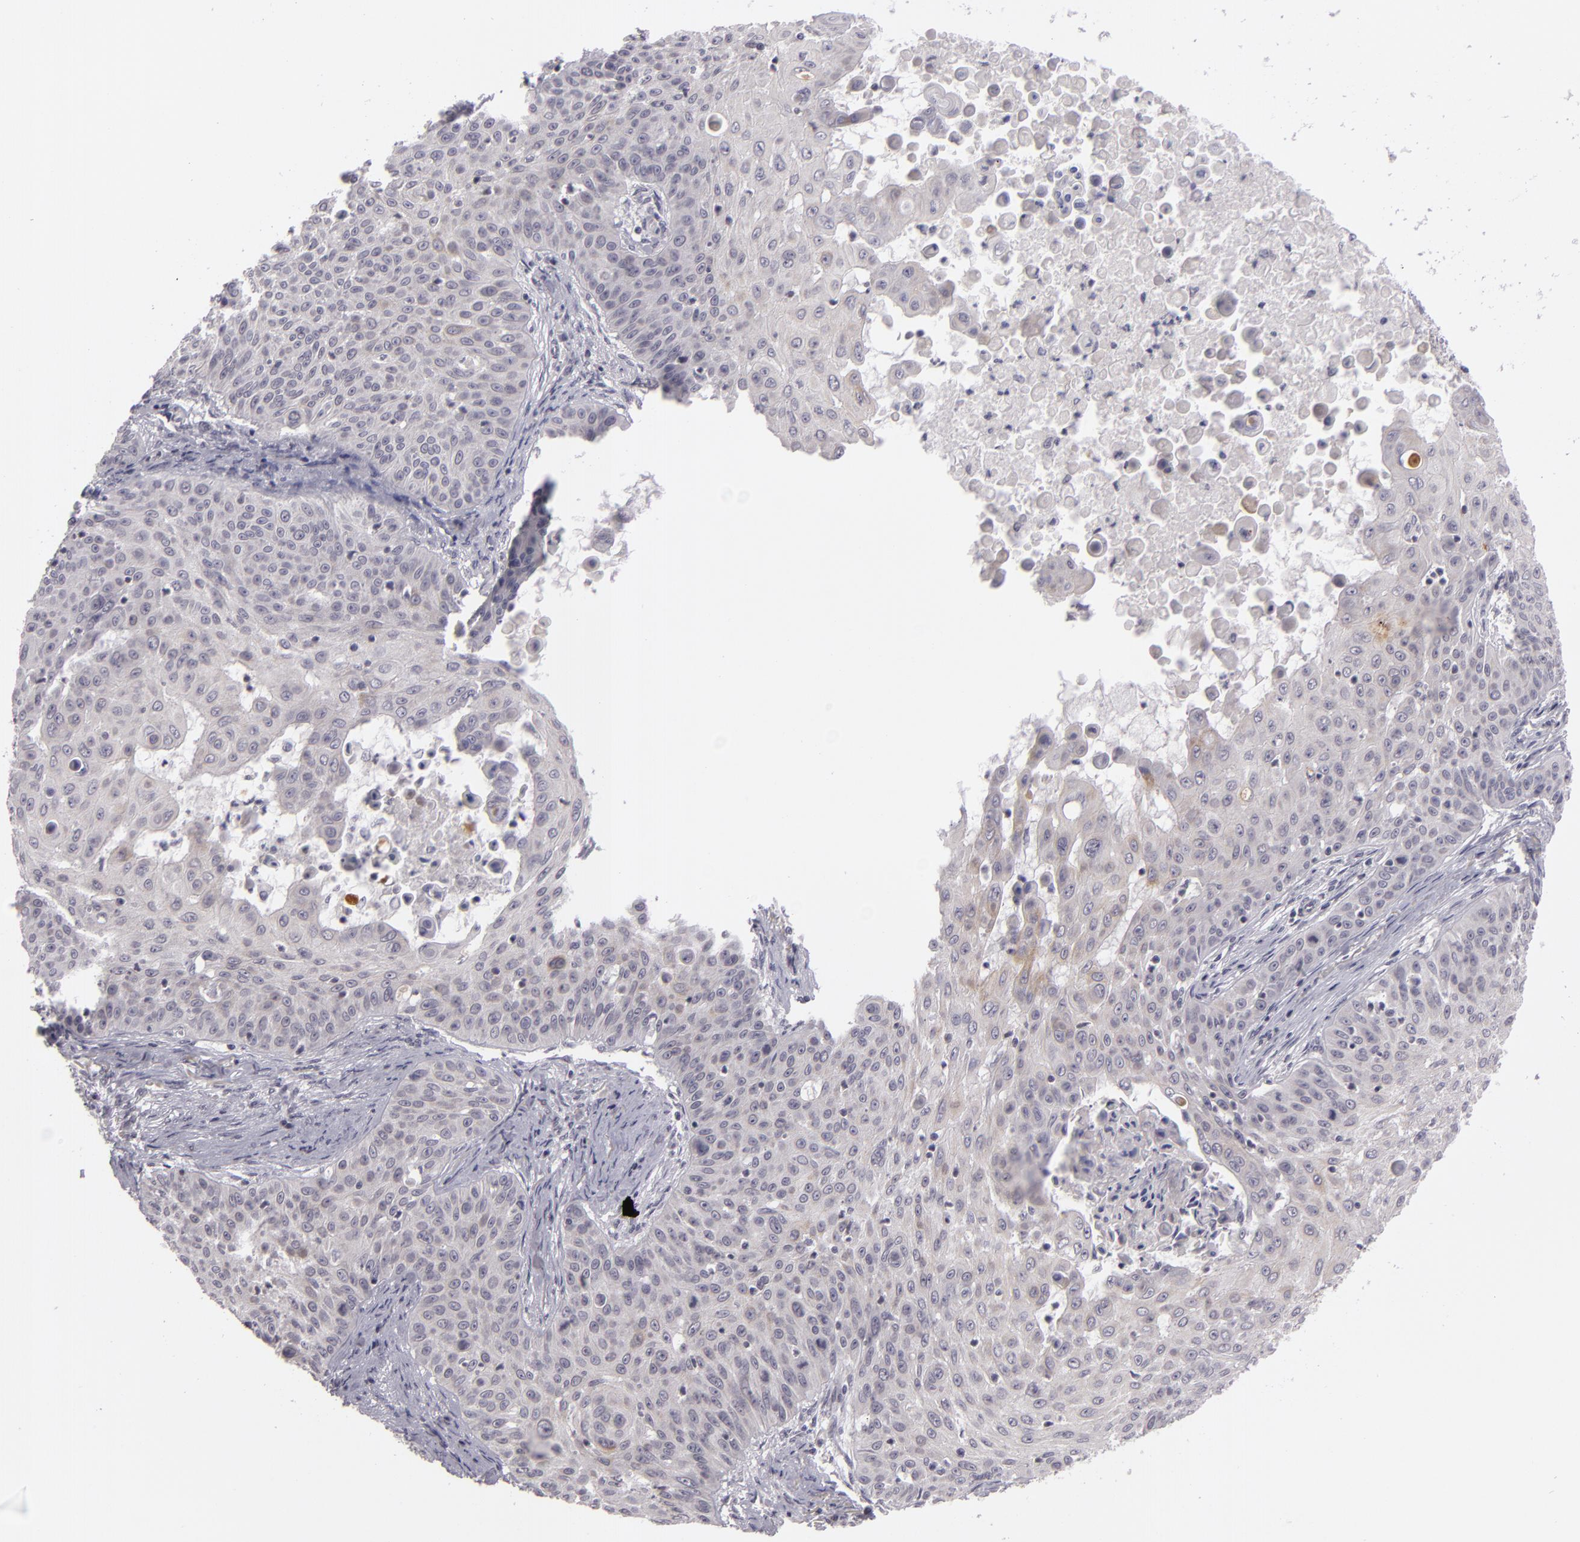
{"staining": {"intensity": "negative", "quantity": "none", "location": "none"}, "tissue": "skin cancer", "cell_type": "Tumor cells", "image_type": "cancer", "snomed": [{"axis": "morphology", "description": "Squamous cell carcinoma, NOS"}, {"axis": "topography", "description": "Skin"}], "caption": "The photomicrograph reveals no significant staining in tumor cells of skin squamous cell carcinoma.", "gene": "ZNF205", "patient": {"sex": "male", "age": 82}}